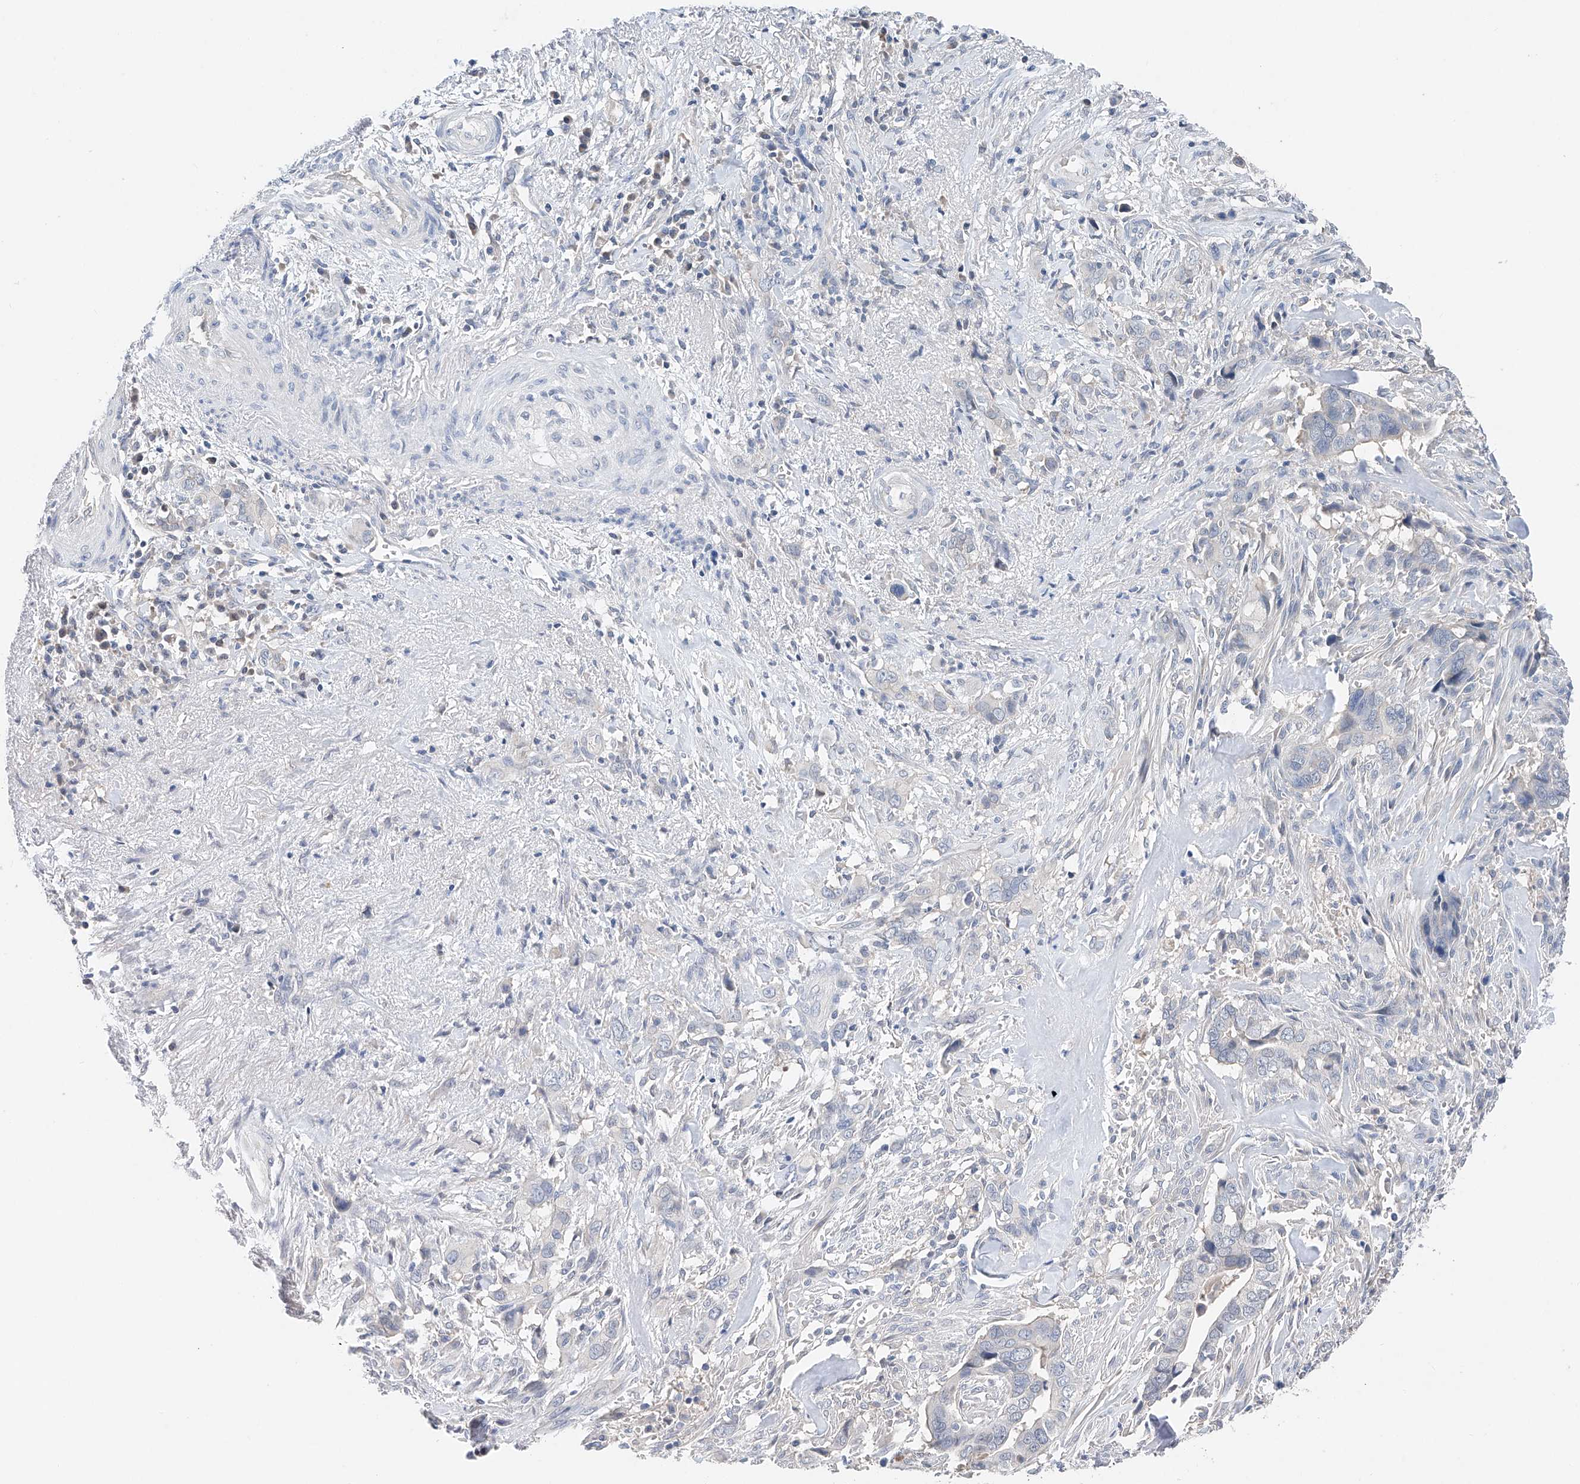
{"staining": {"intensity": "negative", "quantity": "none", "location": "none"}, "tissue": "liver cancer", "cell_type": "Tumor cells", "image_type": "cancer", "snomed": [{"axis": "morphology", "description": "Cholangiocarcinoma"}, {"axis": "topography", "description": "Liver"}], "caption": "An IHC histopathology image of cholangiocarcinoma (liver) is shown. There is no staining in tumor cells of cholangiocarcinoma (liver). Brightfield microscopy of immunohistochemistry (IHC) stained with DAB (3,3'-diaminobenzidine) (brown) and hematoxylin (blue), captured at high magnification.", "gene": "FUCA2", "patient": {"sex": "female", "age": 79}}